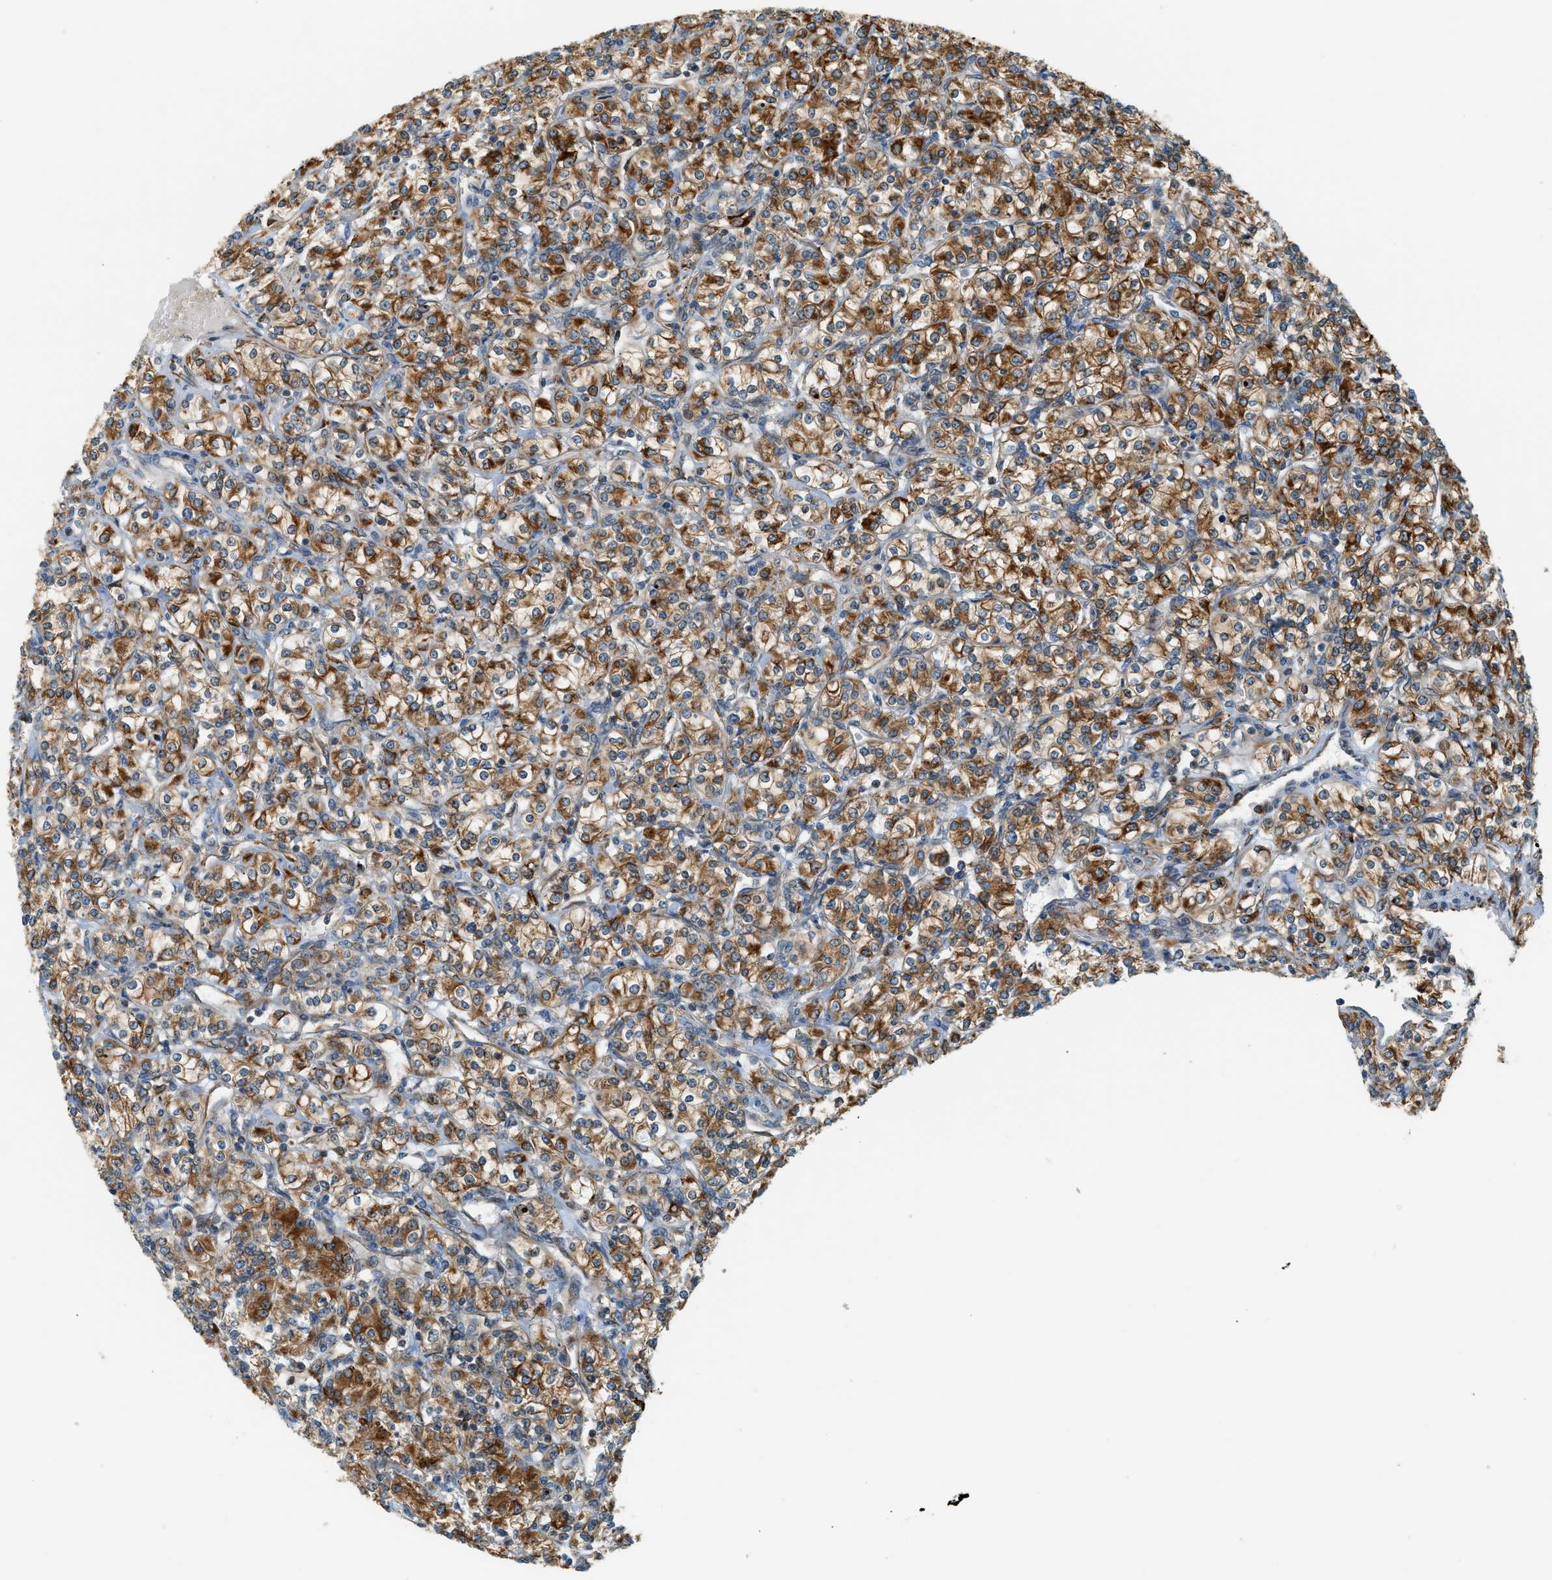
{"staining": {"intensity": "moderate", "quantity": ">75%", "location": "cytoplasmic/membranous"}, "tissue": "renal cancer", "cell_type": "Tumor cells", "image_type": "cancer", "snomed": [{"axis": "morphology", "description": "Adenocarcinoma, NOS"}, {"axis": "topography", "description": "Kidney"}], "caption": "Brown immunohistochemical staining in renal cancer (adenocarcinoma) demonstrates moderate cytoplasmic/membranous staining in approximately >75% of tumor cells. The protein of interest is shown in brown color, while the nuclei are stained blue.", "gene": "SEMA4D", "patient": {"sex": "male", "age": 77}}